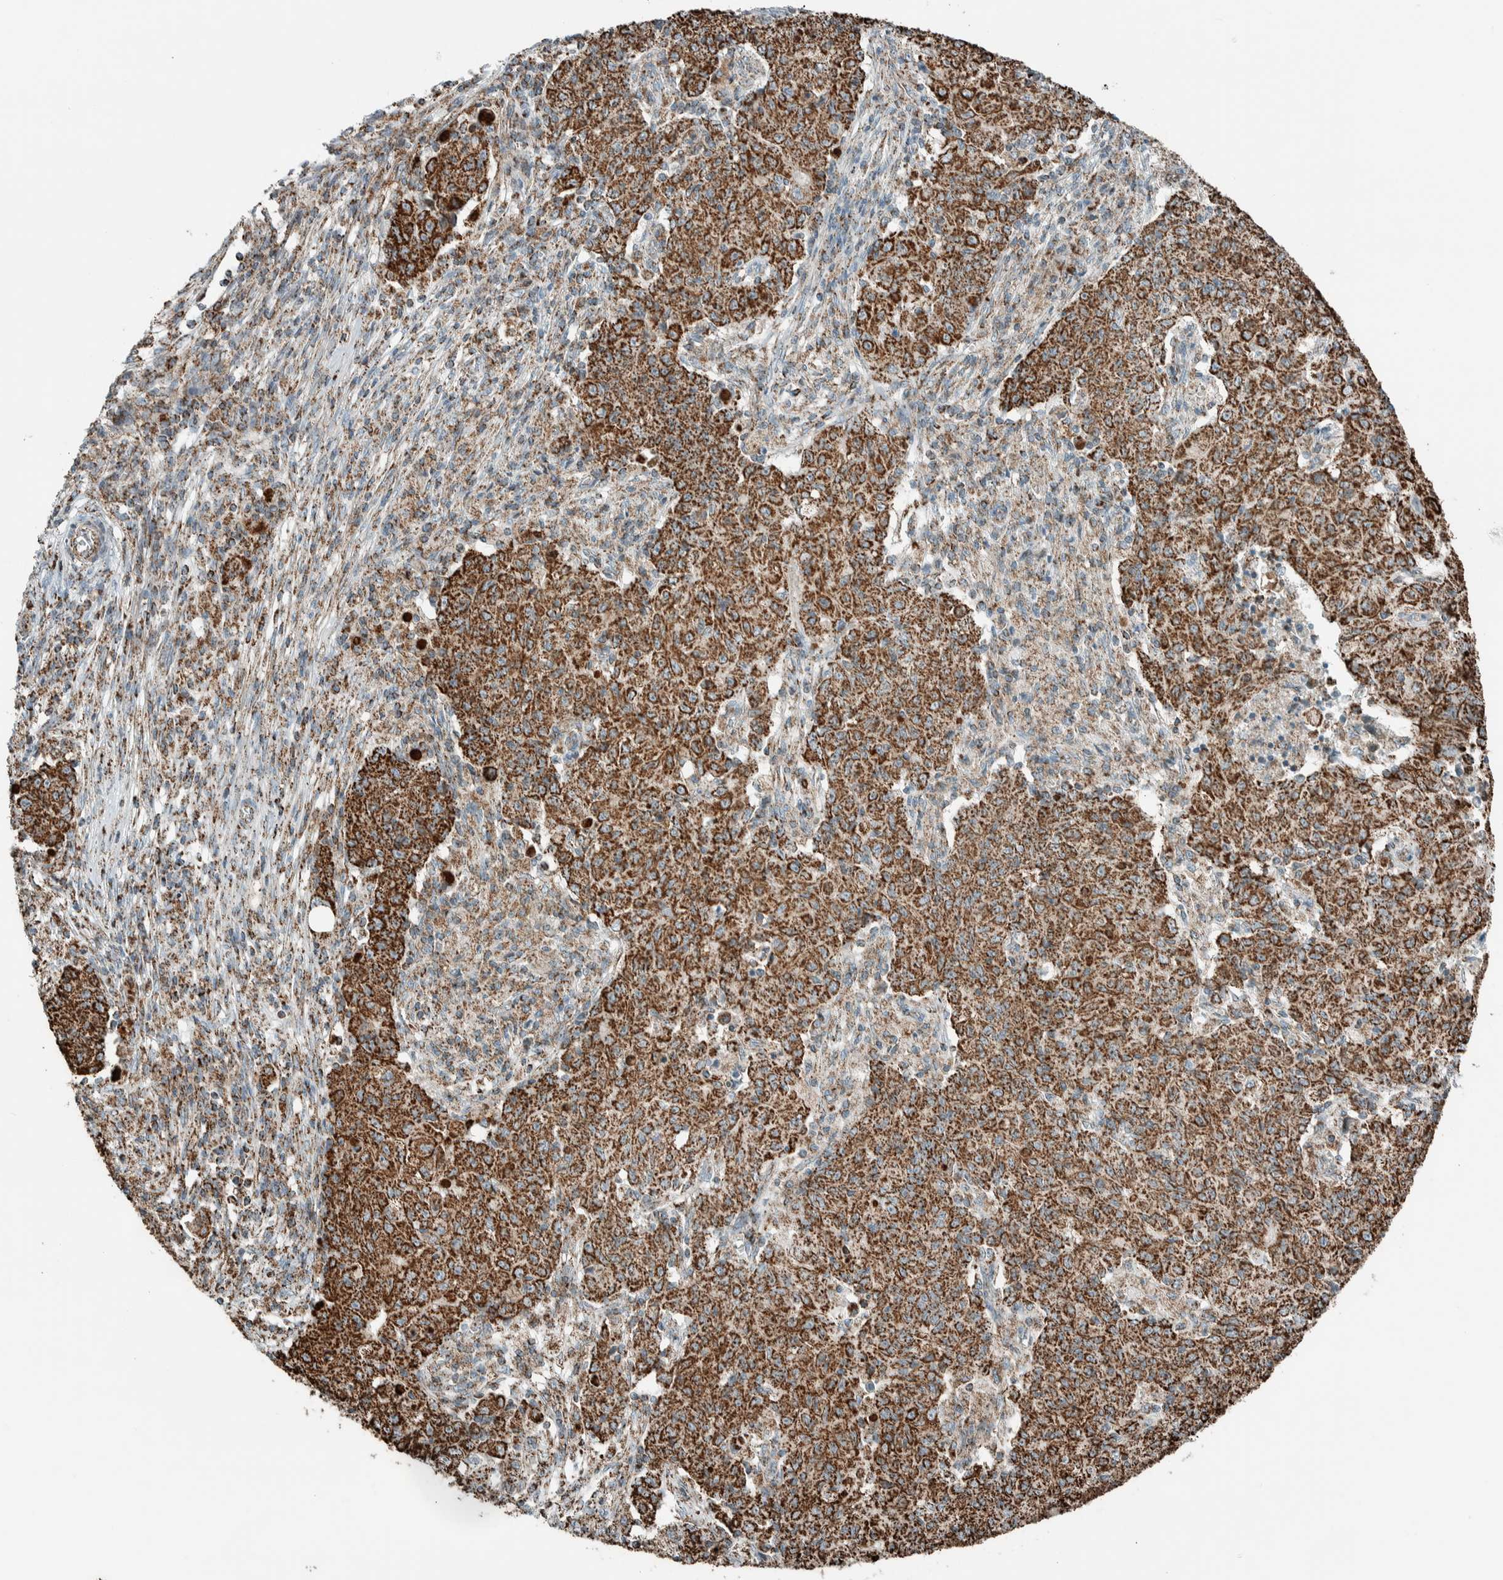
{"staining": {"intensity": "strong", "quantity": ">75%", "location": "cytoplasmic/membranous"}, "tissue": "ovarian cancer", "cell_type": "Tumor cells", "image_type": "cancer", "snomed": [{"axis": "morphology", "description": "Carcinoma, endometroid"}, {"axis": "topography", "description": "Ovary"}], "caption": "This histopathology image exhibits ovarian cancer stained with immunohistochemistry (IHC) to label a protein in brown. The cytoplasmic/membranous of tumor cells show strong positivity for the protein. Nuclei are counter-stained blue.", "gene": "ZNF454", "patient": {"sex": "female", "age": 42}}